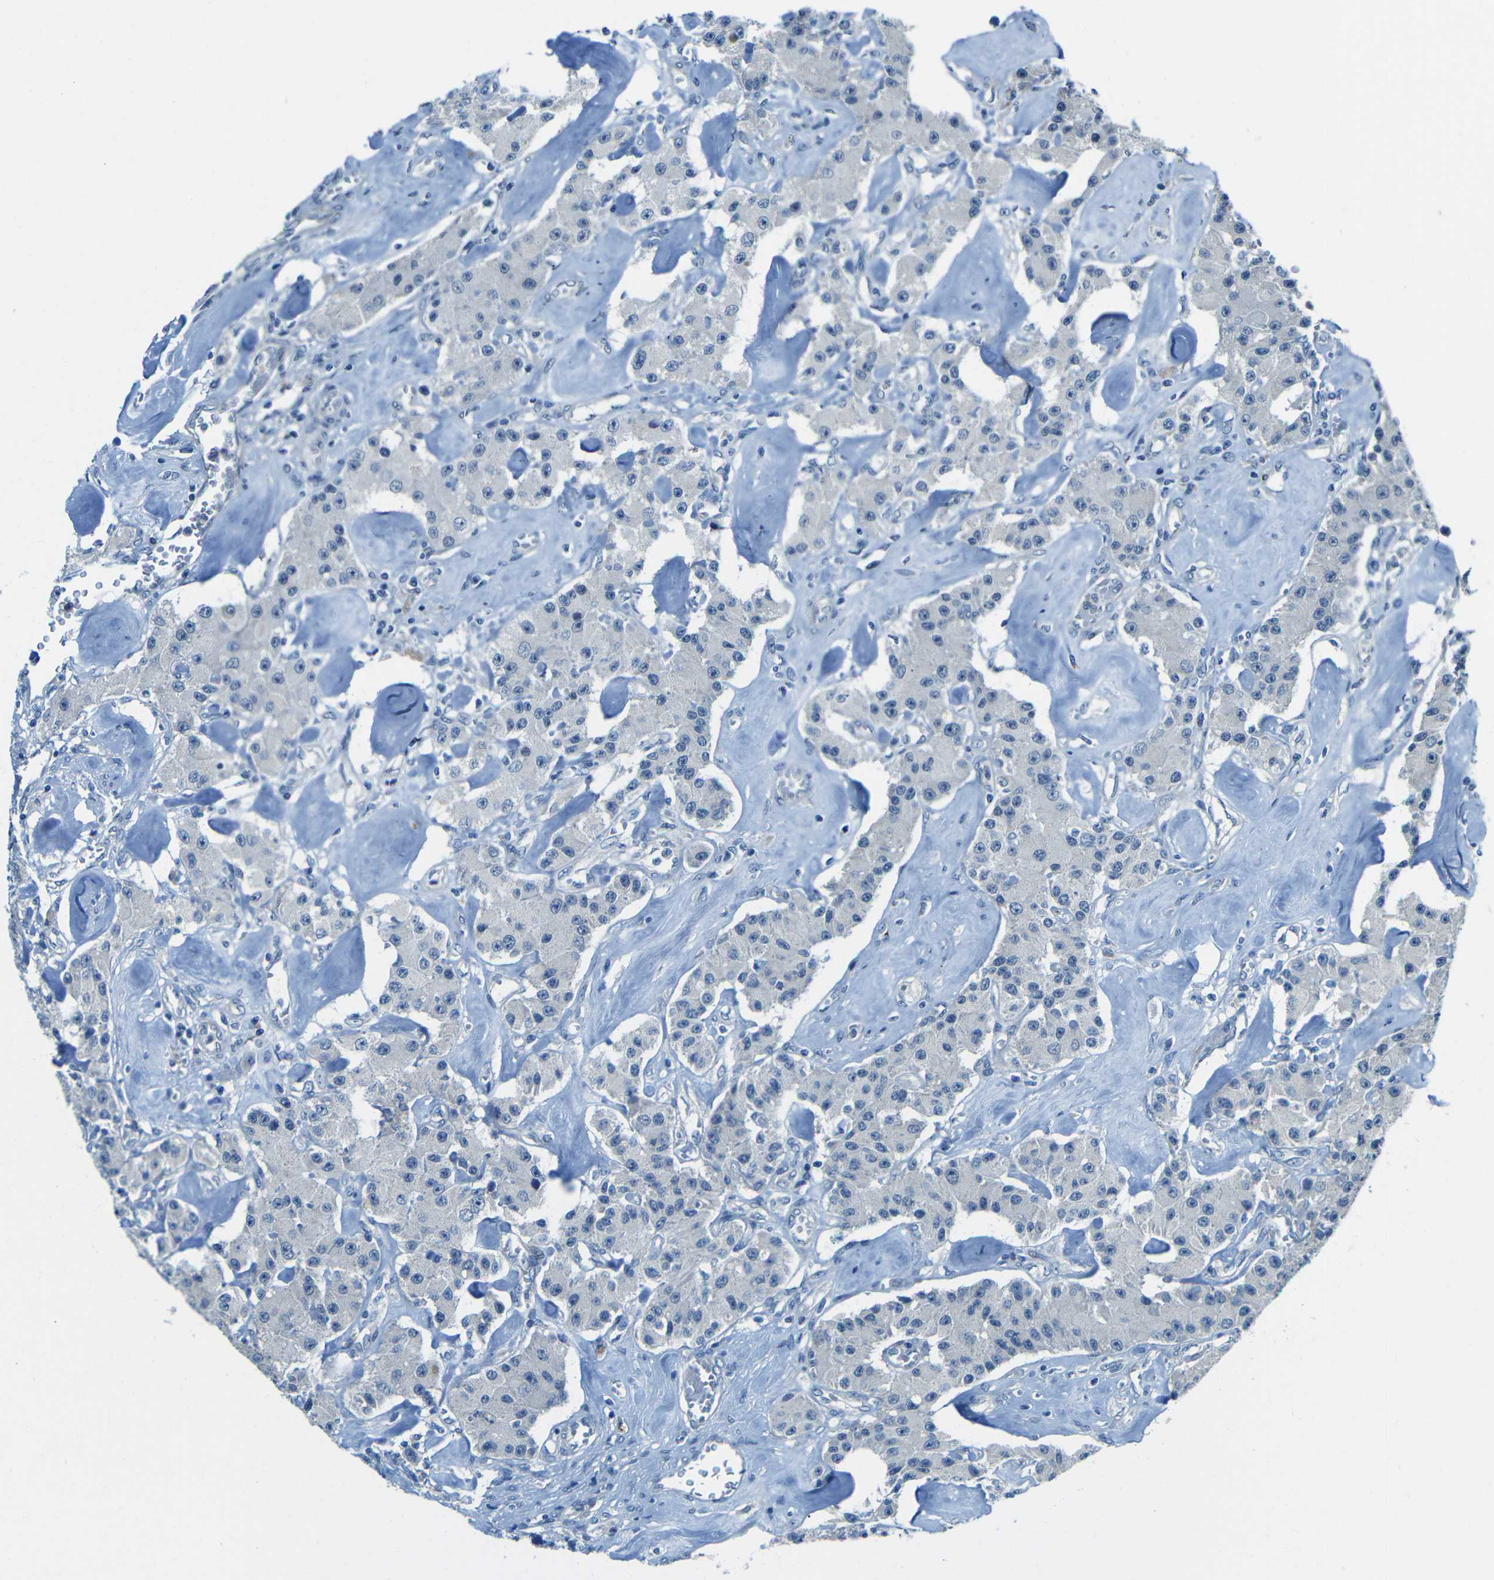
{"staining": {"intensity": "negative", "quantity": "none", "location": "none"}, "tissue": "carcinoid", "cell_type": "Tumor cells", "image_type": "cancer", "snomed": [{"axis": "morphology", "description": "Carcinoid, malignant, NOS"}, {"axis": "topography", "description": "Pancreas"}], "caption": "Protein analysis of malignant carcinoid demonstrates no significant expression in tumor cells.", "gene": "ANKRD22", "patient": {"sex": "male", "age": 41}}